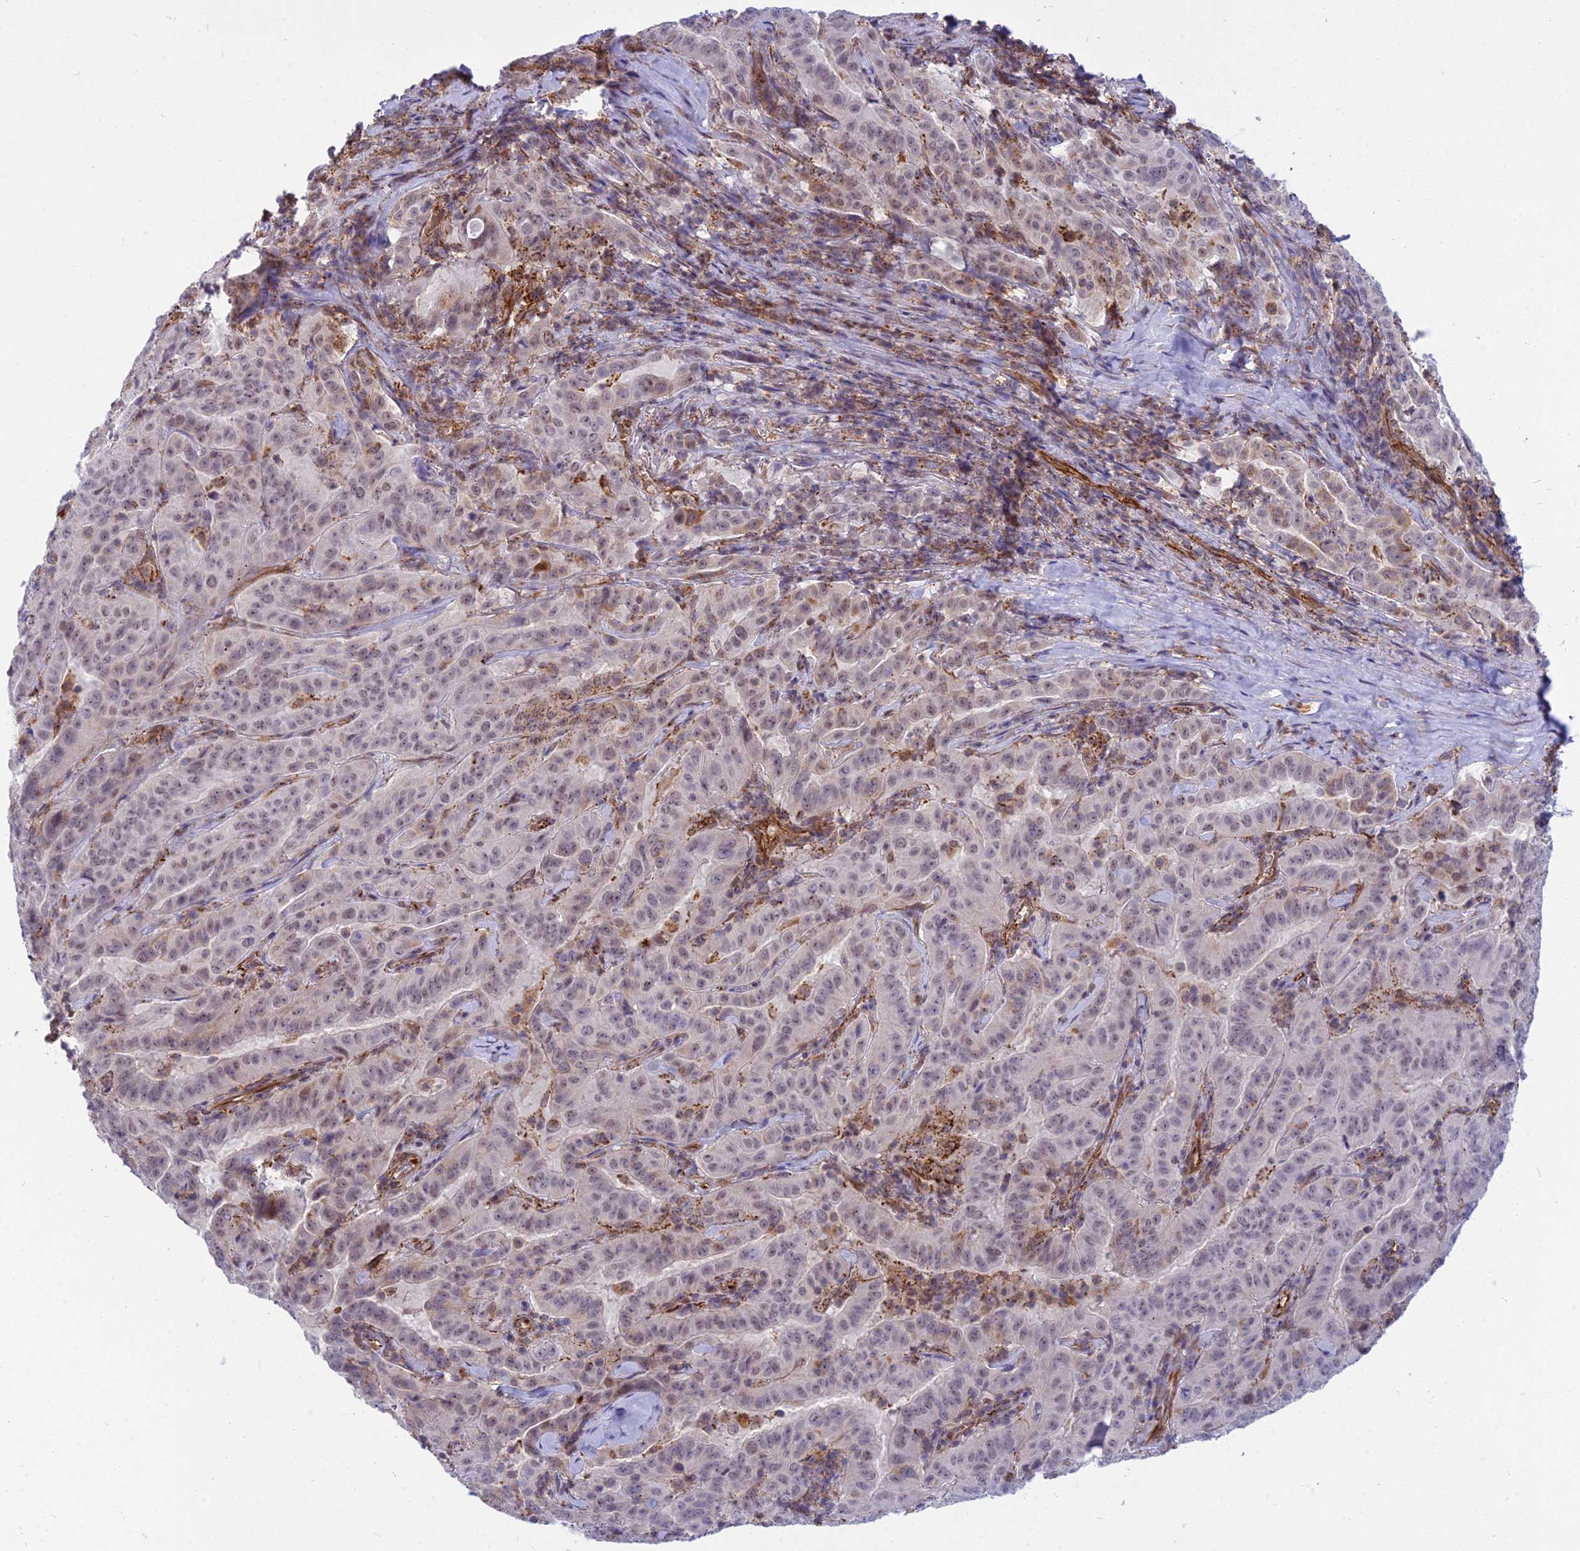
{"staining": {"intensity": "weak", "quantity": ">75%", "location": "nuclear"}, "tissue": "pancreatic cancer", "cell_type": "Tumor cells", "image_type": "cancer", "snomed": [{"axis": "morphology", "description": "Adenocarcinoma, NOS"}, {"axis": "topography", "description": "Pancreas"}], "caption": "High-magnification brightfield microscopy of pancreatic adenocarcinoma stained with DAB (3,3'-diaminobenzidine) (brown) and counterstained with hematoxylin (blue). tumor cells exhibit weak nuclear staining is seen in approximately>75% of cells.", "gene": "SAPCD2", "patient": {"sex": "male", "age": 63}}